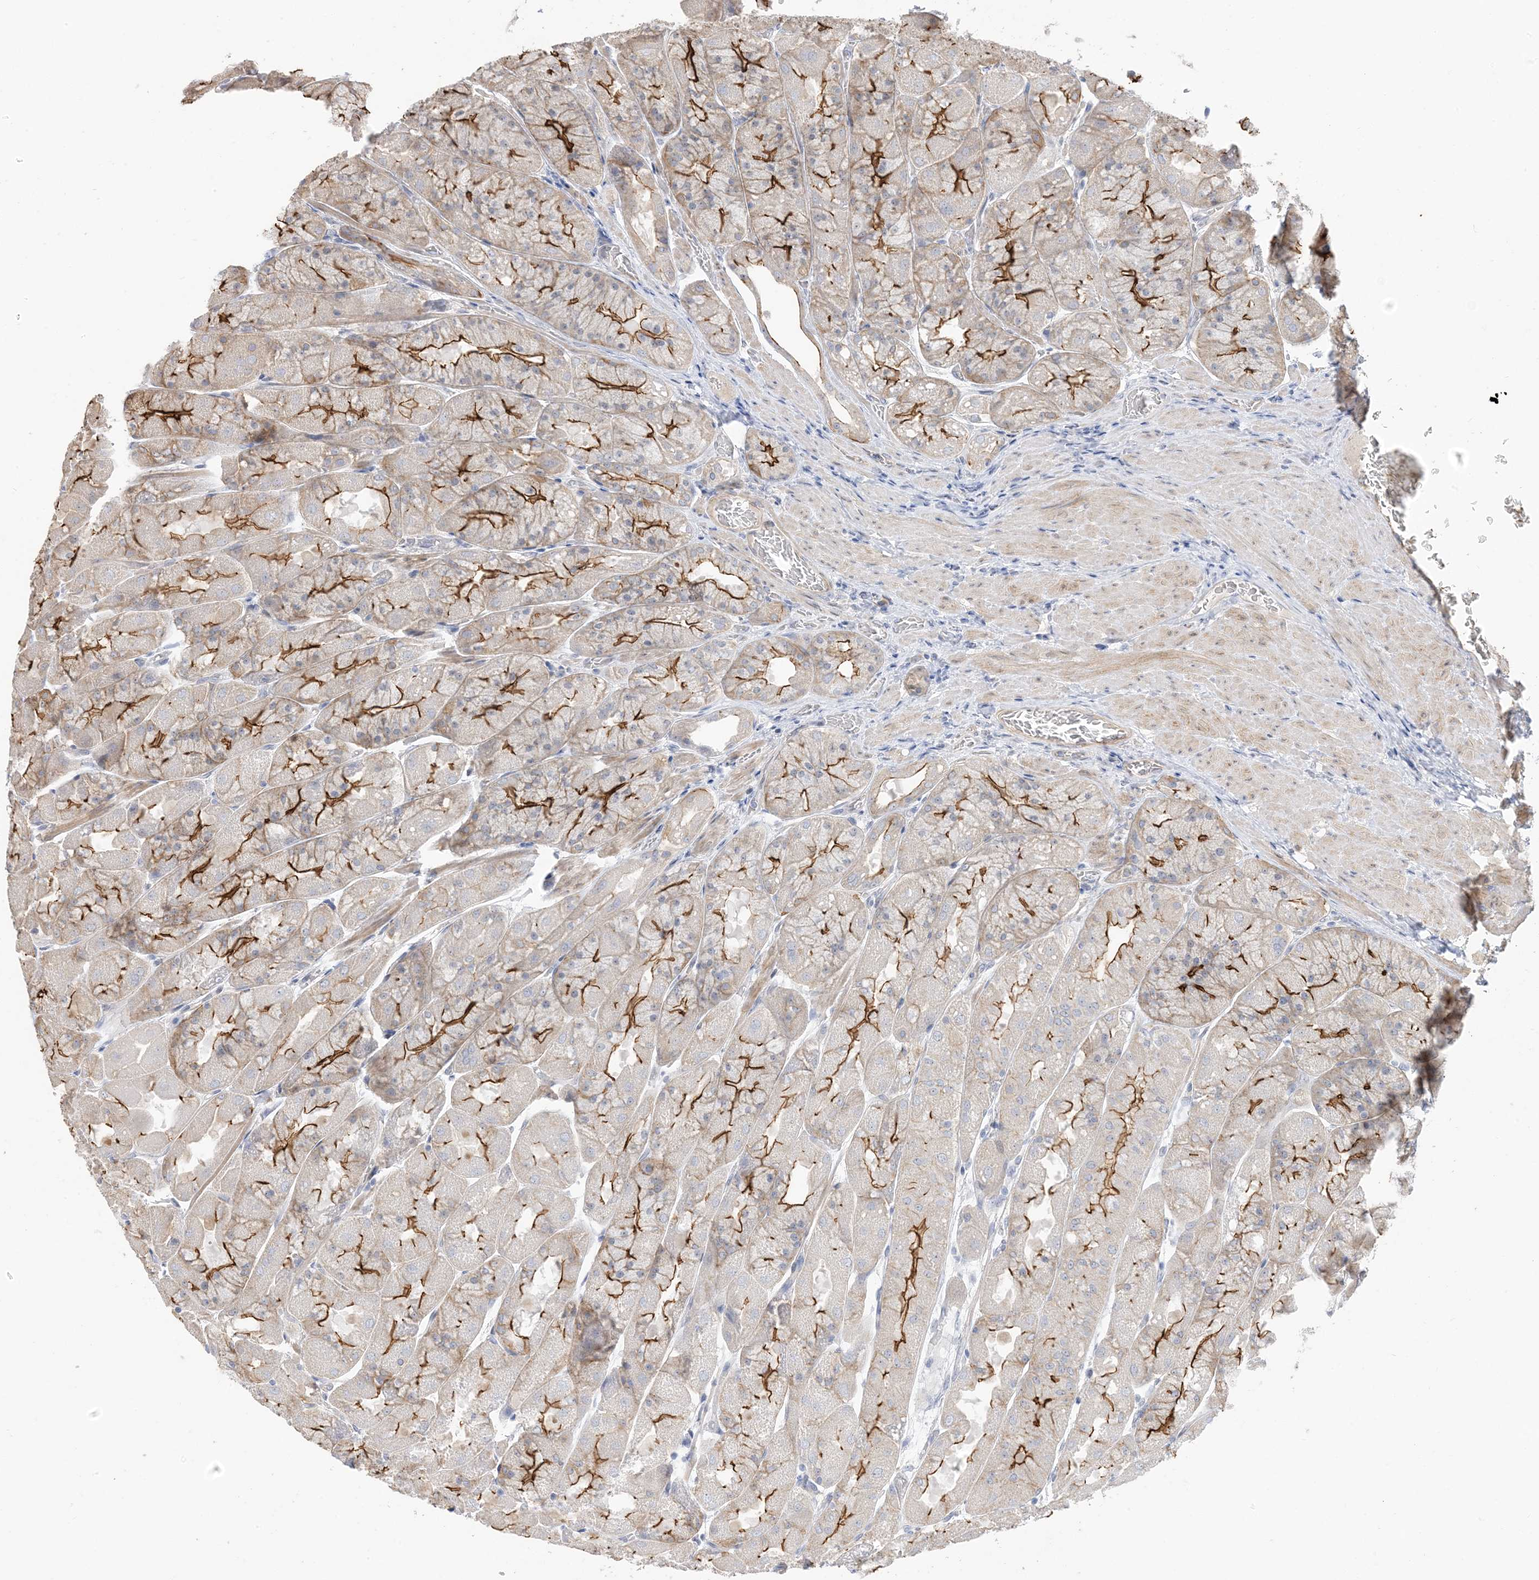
{"staining": {"intensity": "strong", "quantity": "25%-75%", "location": "cytoplasmic/membranous"}, "tissue": "stomach", "cell_type": "Glandular cells", "image_type": "normal", "snomed": [{"axis": "morphology", "description": "Normal tissue, NOS"}, {"axis": "topography", "description": "Stomach"}], "caption": "Brown immunohistochemical staining in normal stomach exhibits strong cytoplasmic/membranous positivity in approximately 25%-75% of glandular cells. (DAB = brown stain, brightfield microscopy at high magnification).", "gene": "IL36B", "patient": {"sex": "female", "age": 61}}